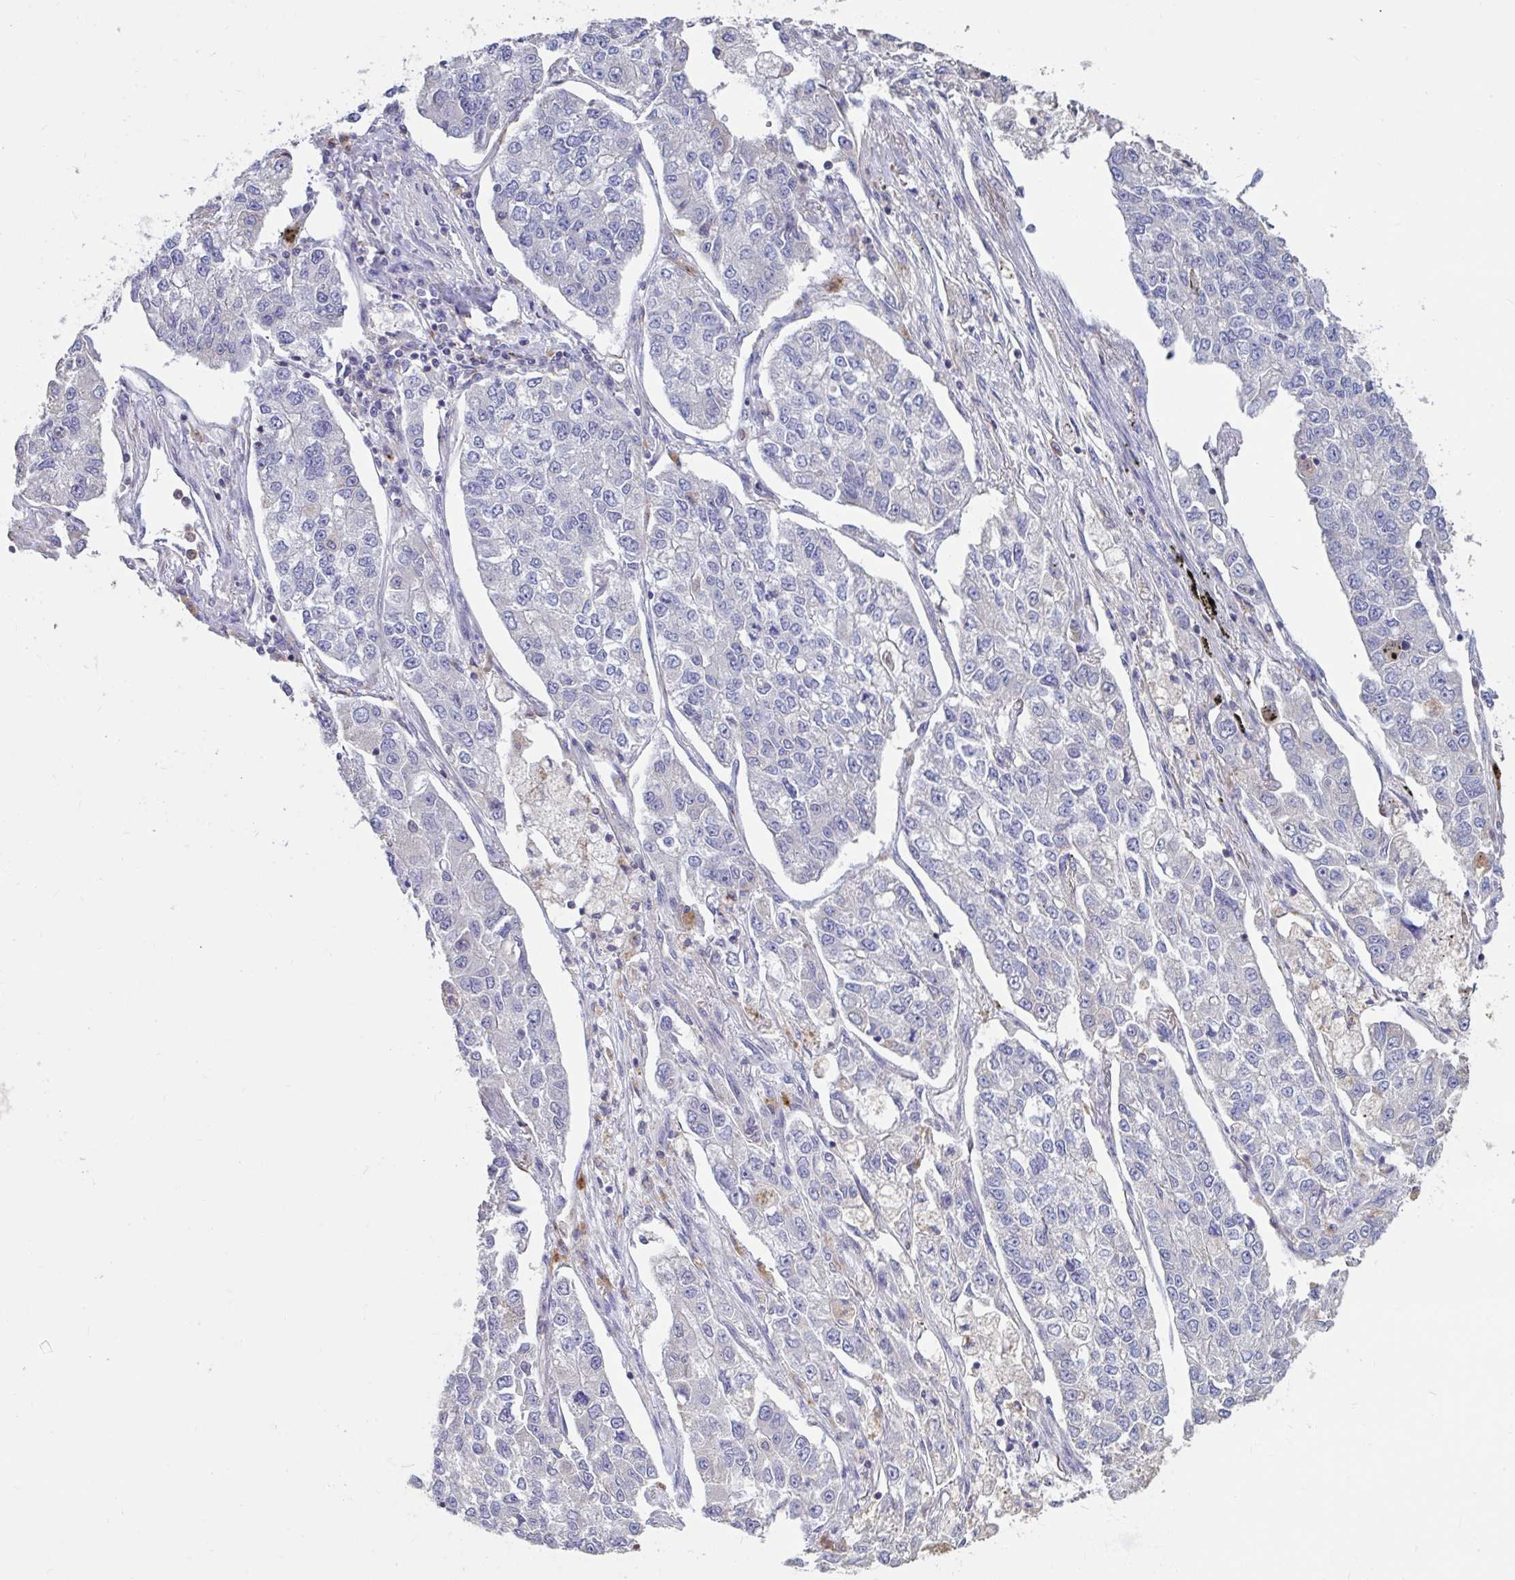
{"staining": {"intensity": "negative", "quantity": "none", "location": "none"}, "tissue": "lung cancer", "cell_type": "Tumor cells", "image_type": "cancer", "snomed": [{"axis": "morphology", "description": "Adenocarcinoma, NOS"}, {"axis": "topography", "description": "Lung"}], "caption": "An immunohistochemistry (IHC) photomicrograph of adenocarcinoma (lung) is shown. There is no staining in tumor cells of adenocarcinoma (lung).", "gene": "DDX39A", "patient": {"sex": "male", "age": 49}}